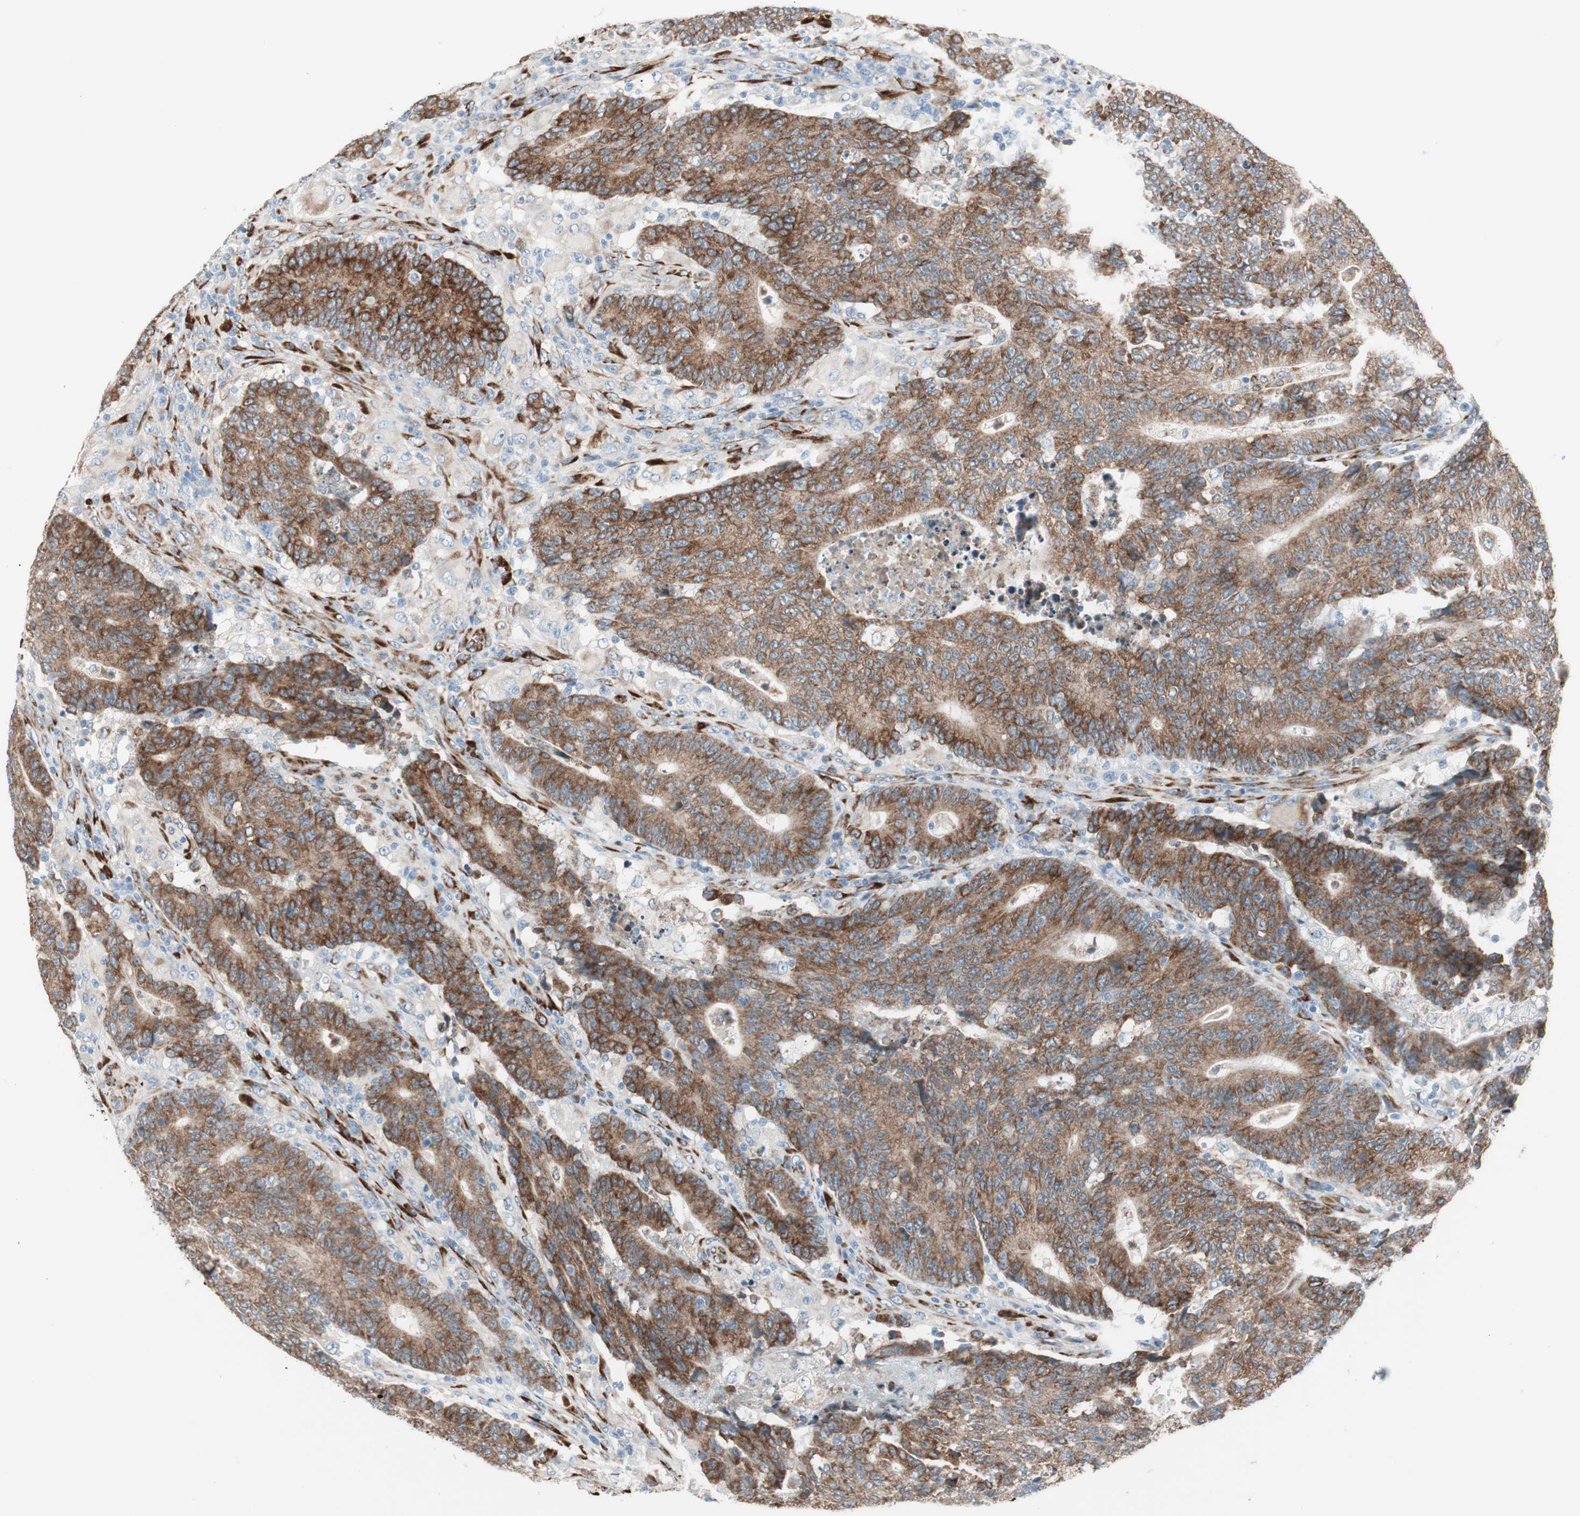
{"staining": {"intensity": "strong", "quantity": ">75%", "location": "cytoplasmic/membranous"}, "tissue": "colorectal cancer", "cell_type": "Tumor cells", "image_type": "cancer", "snomed": [{"axis": "morphology", "description": "Normal tissue, NOS"}, {"axis": "morphology", "description": "Adenocarcinoma, NOS"}, {"axis": "topography", "description": "Colon"}], "caption": "Protein analysis of colorectal cancer tissue reveals strong cytoplasmic/membranous staining in about >75% of tumor cells. (brown staining indicates protein expression, while blue staining denotes nuclei).", "gene": "P4HTM", "patient": {"sex": "female", "age": 75}}